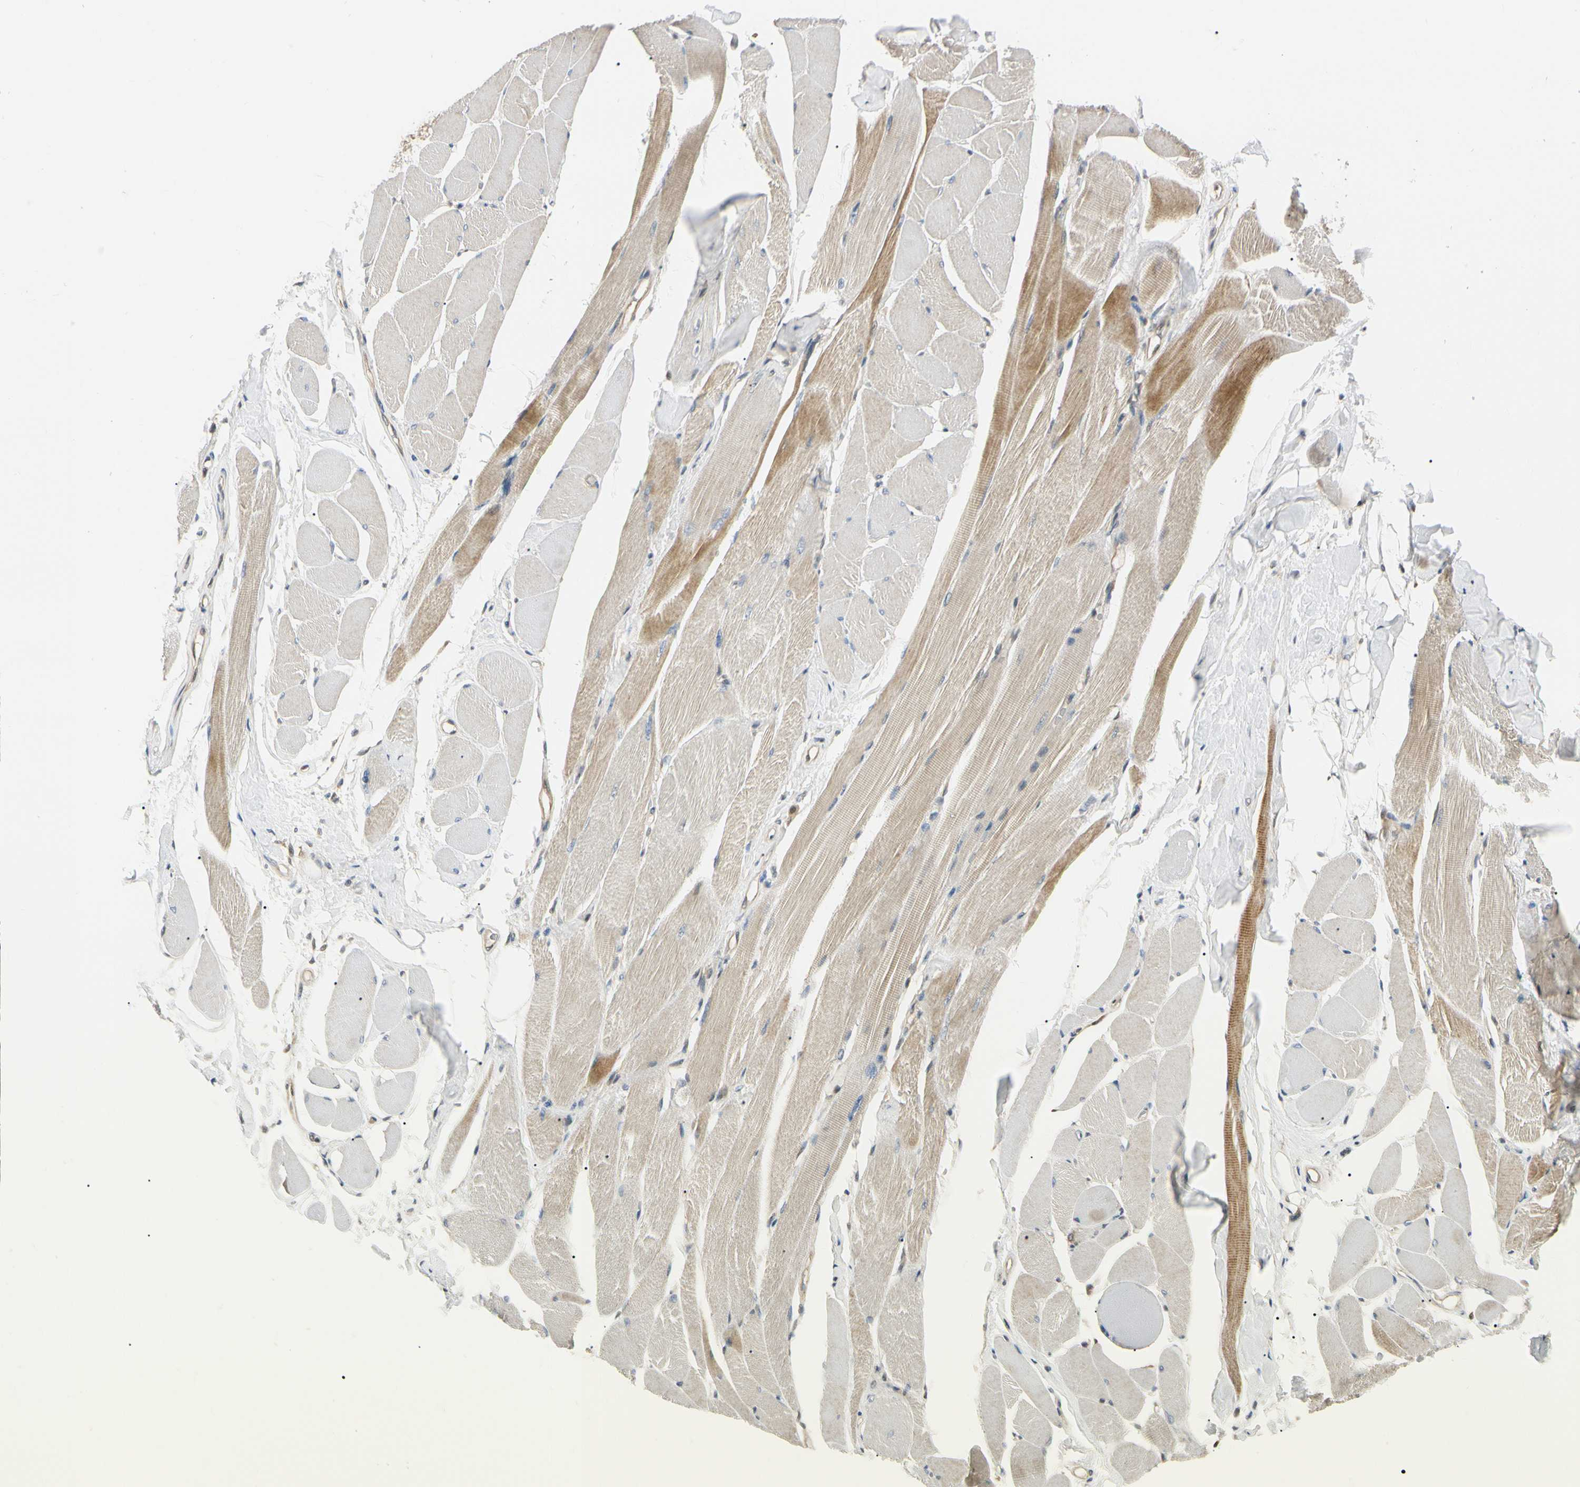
{"staining": {"intensity": "moderate", "quantity": "<25%", "location": "cytoplasmic/membranous"}, "tissue": "skeletal muscle", "cell_type": "Myocytes", "image_type": "normal", "snomed": [{"axis": "morphology", "description": "Normal tissue, NOS"}, {"axis": "topography", "description": "Skeletal muscle"}, {"axis": "topography", "description": "Peripheral nerve tissue"}], "caption": "IHC (DAB (3,3'-diaminobenzidine)) staining of normal human skeletal muscle exhibits moderate cytoplasmic/membranous protein staining in about <25% of myocytes.", "gene": "UBE2Z", "patient": {"sex": "female", "age": 84}}